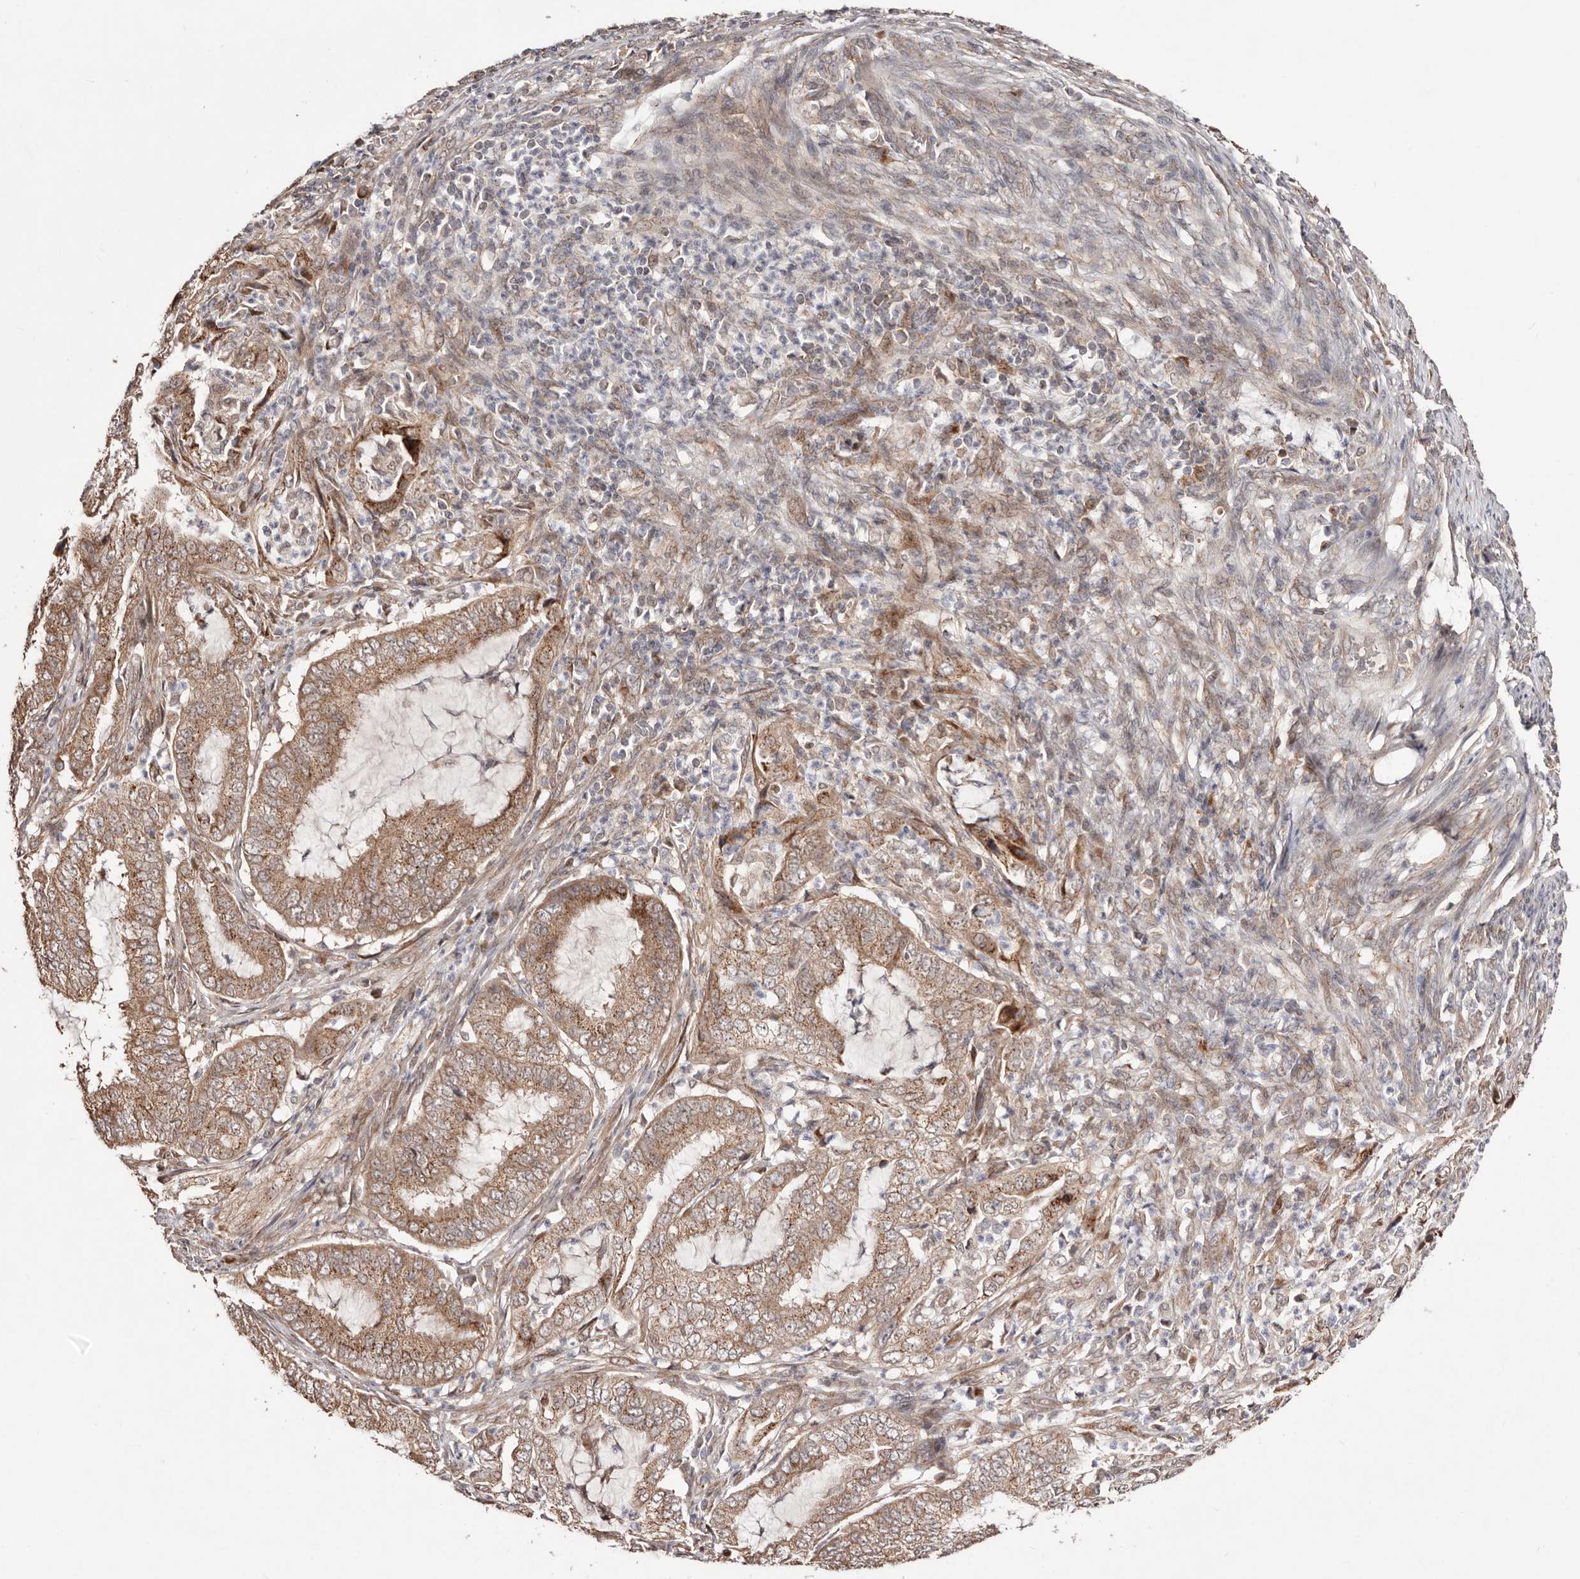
{"staining": {"intensity": "moderate", "quantity": ">75%", "location": "cytoplasmic/membranous"}, "tissue": "endometrial cancer", "cell_type": "Tumor cells", "image_type": "cancer", "snomed": [{"axis": "morphology", "description": "Adenocarcinoma, NOS"}, {"axis": "topography", "description": "Endometrium"}], "caption": "Immunohistochemical staining of human adenocarcinoma (endometrial) demonstrates moderate cytoplasmic/membranous protein positivity in about >75% of tumor cells.", "gene": "EGR3", "patient": {"sex": "female", "age": 51}}